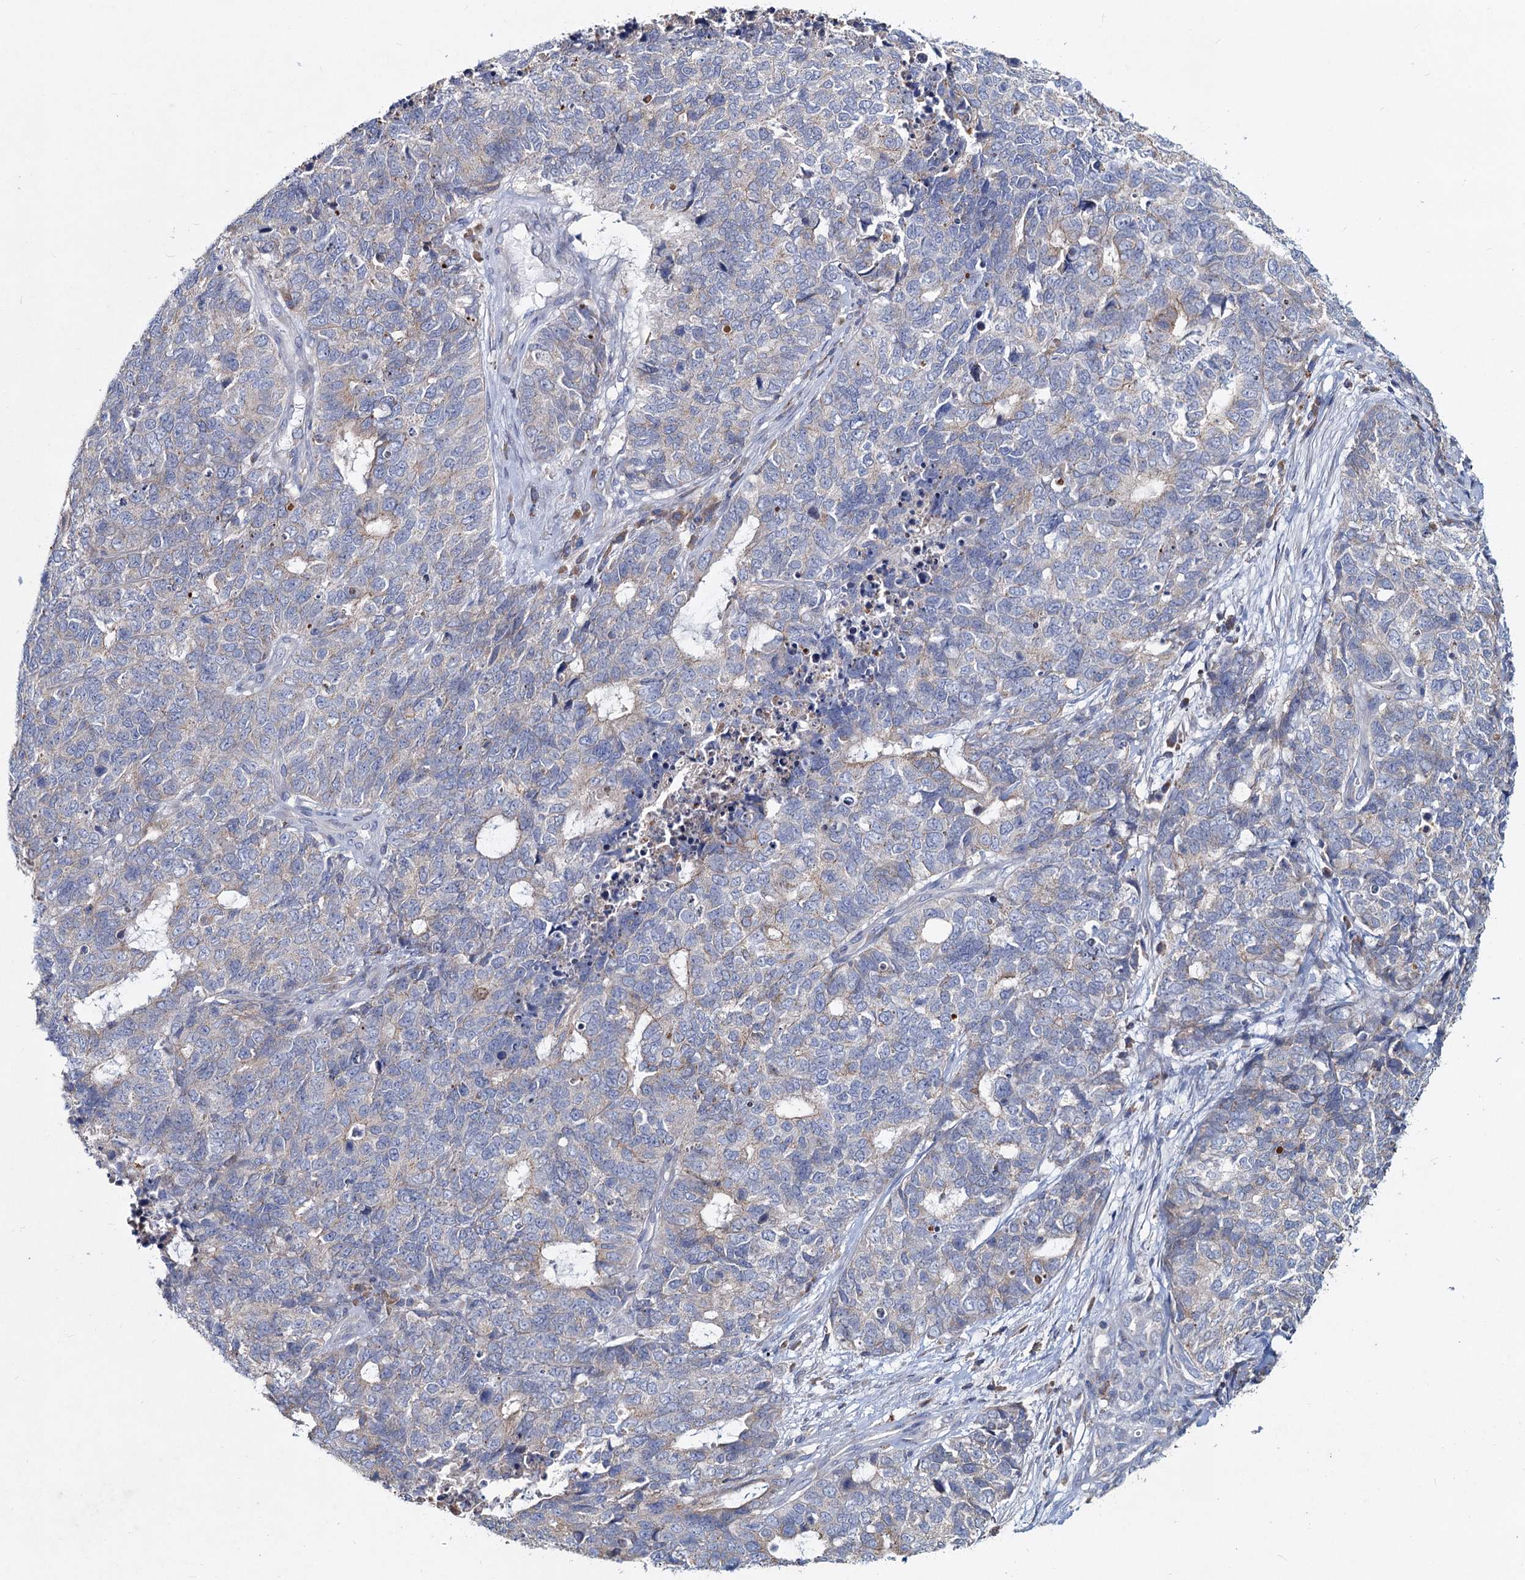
{"staining": {"intensity": "negative", "quantity": "none", "location": "none"}, "tissue": "cervical cancer", "cell_type": "Tumor cells", "image_type": "cancer", "snomed": [{"axis": "morphology", "description": "Squamous cell carcinoma, NOS"}, {"axis": "topography", "description": "Cervix"}], "caption": "Immunohistochemistry (IHC) histopathology image of squamous cell carcinoma (cervical) stained for a protein (brown), which shows no staining in tumor cells.", "gene": "TMX2", "patient": {"sex": "female", "age": 63}}